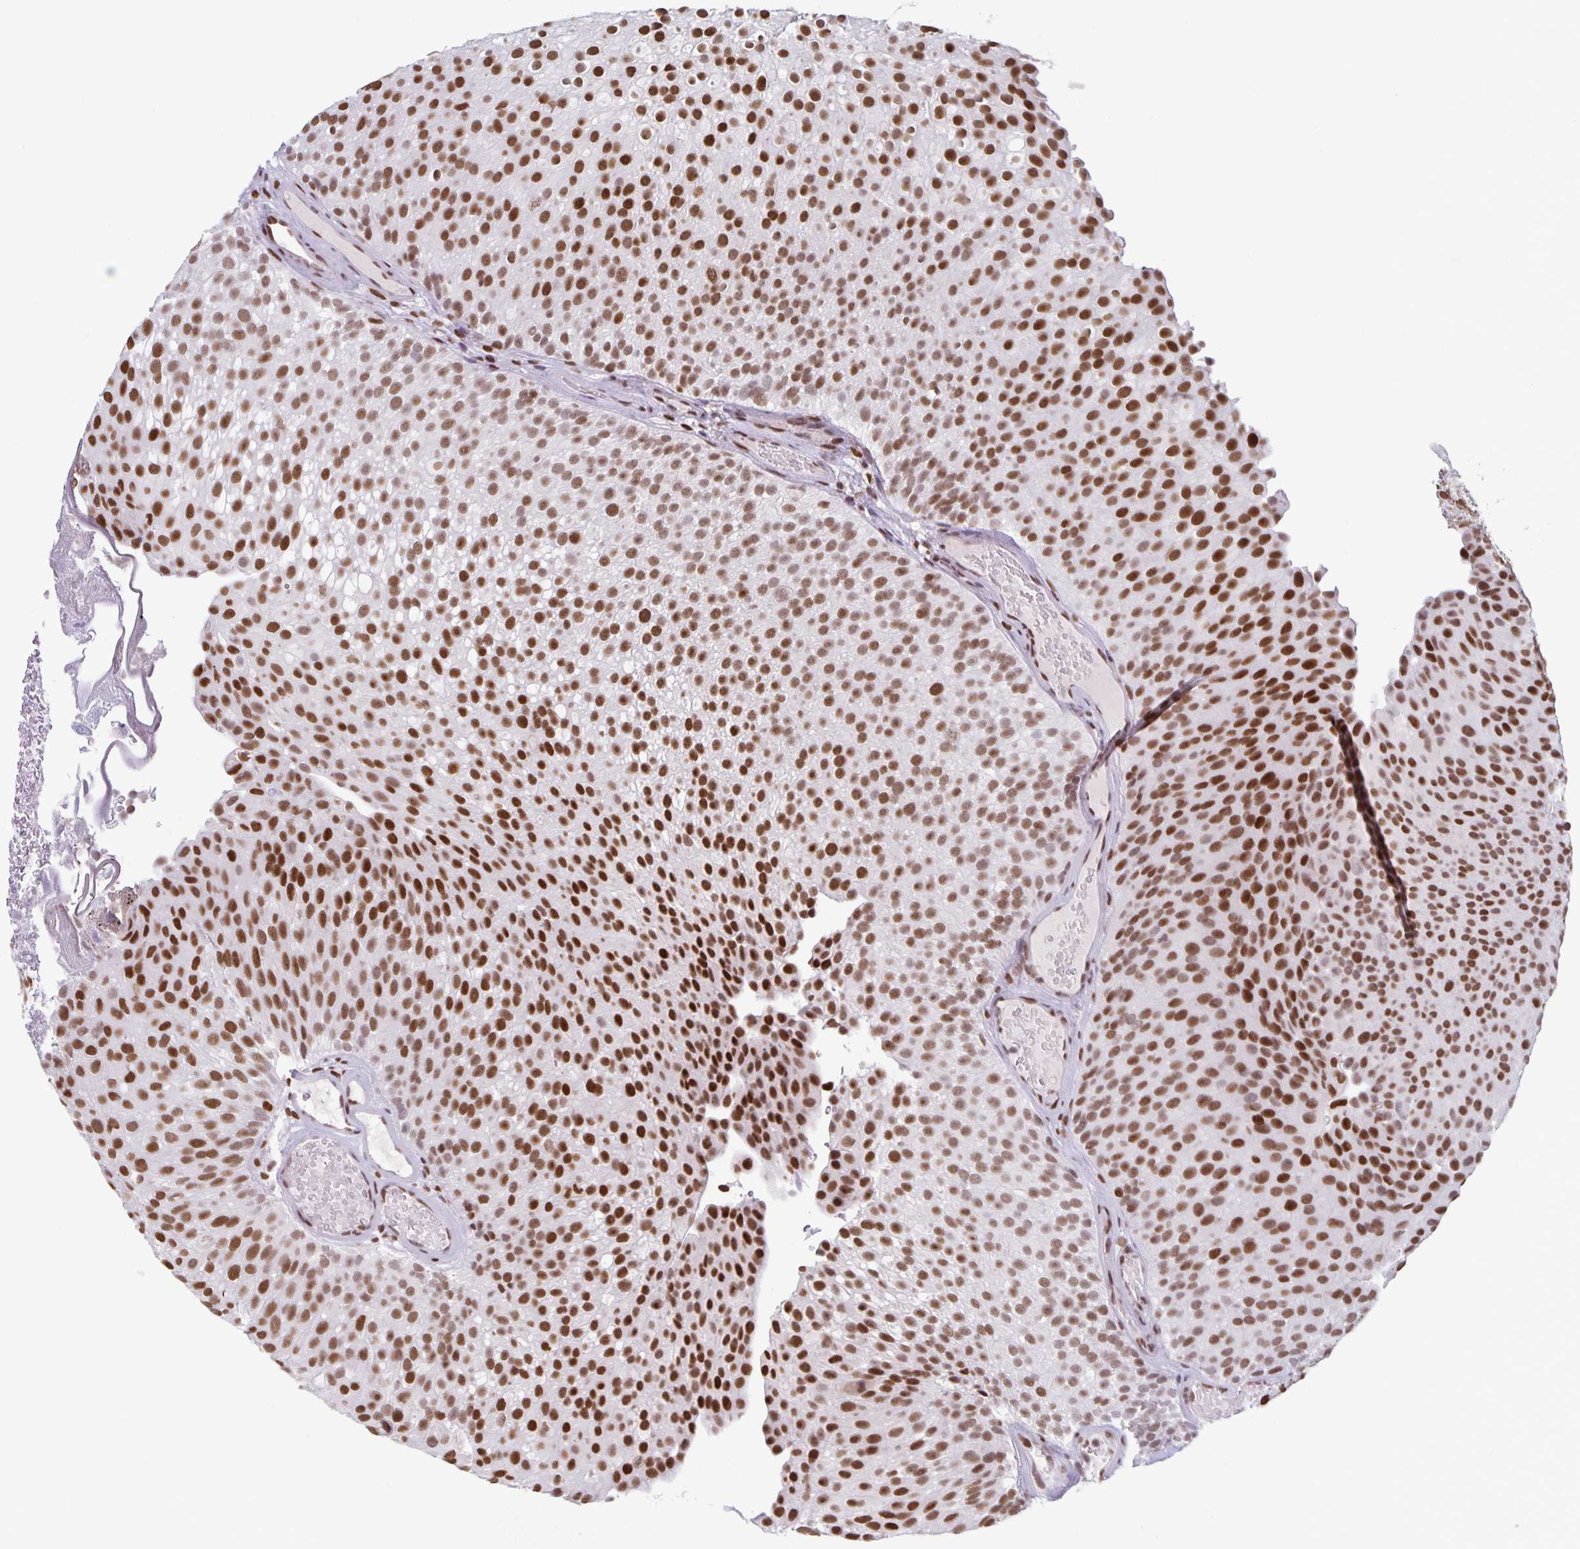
{"staining": {"intensity": "strong", "quantity": ">75%", "location": "nuclear"}, "tissue": "urothelial cancer", "cell_type": "Tumor cells", "image_type": "cancer", "snomed": [{"axis": "morphology", "description": "Urothelial carcinoma, Low grade"}, {"axis": "topography", "description": "Urinary bladder"}], "caption": "Protein expression analysis of urothelial carcinoma (low-grade) reveals strong nuclear positivity in about >75% of tumor cells.", "gene": "JUND", "patient": {"sex": "male", "age": 78}}